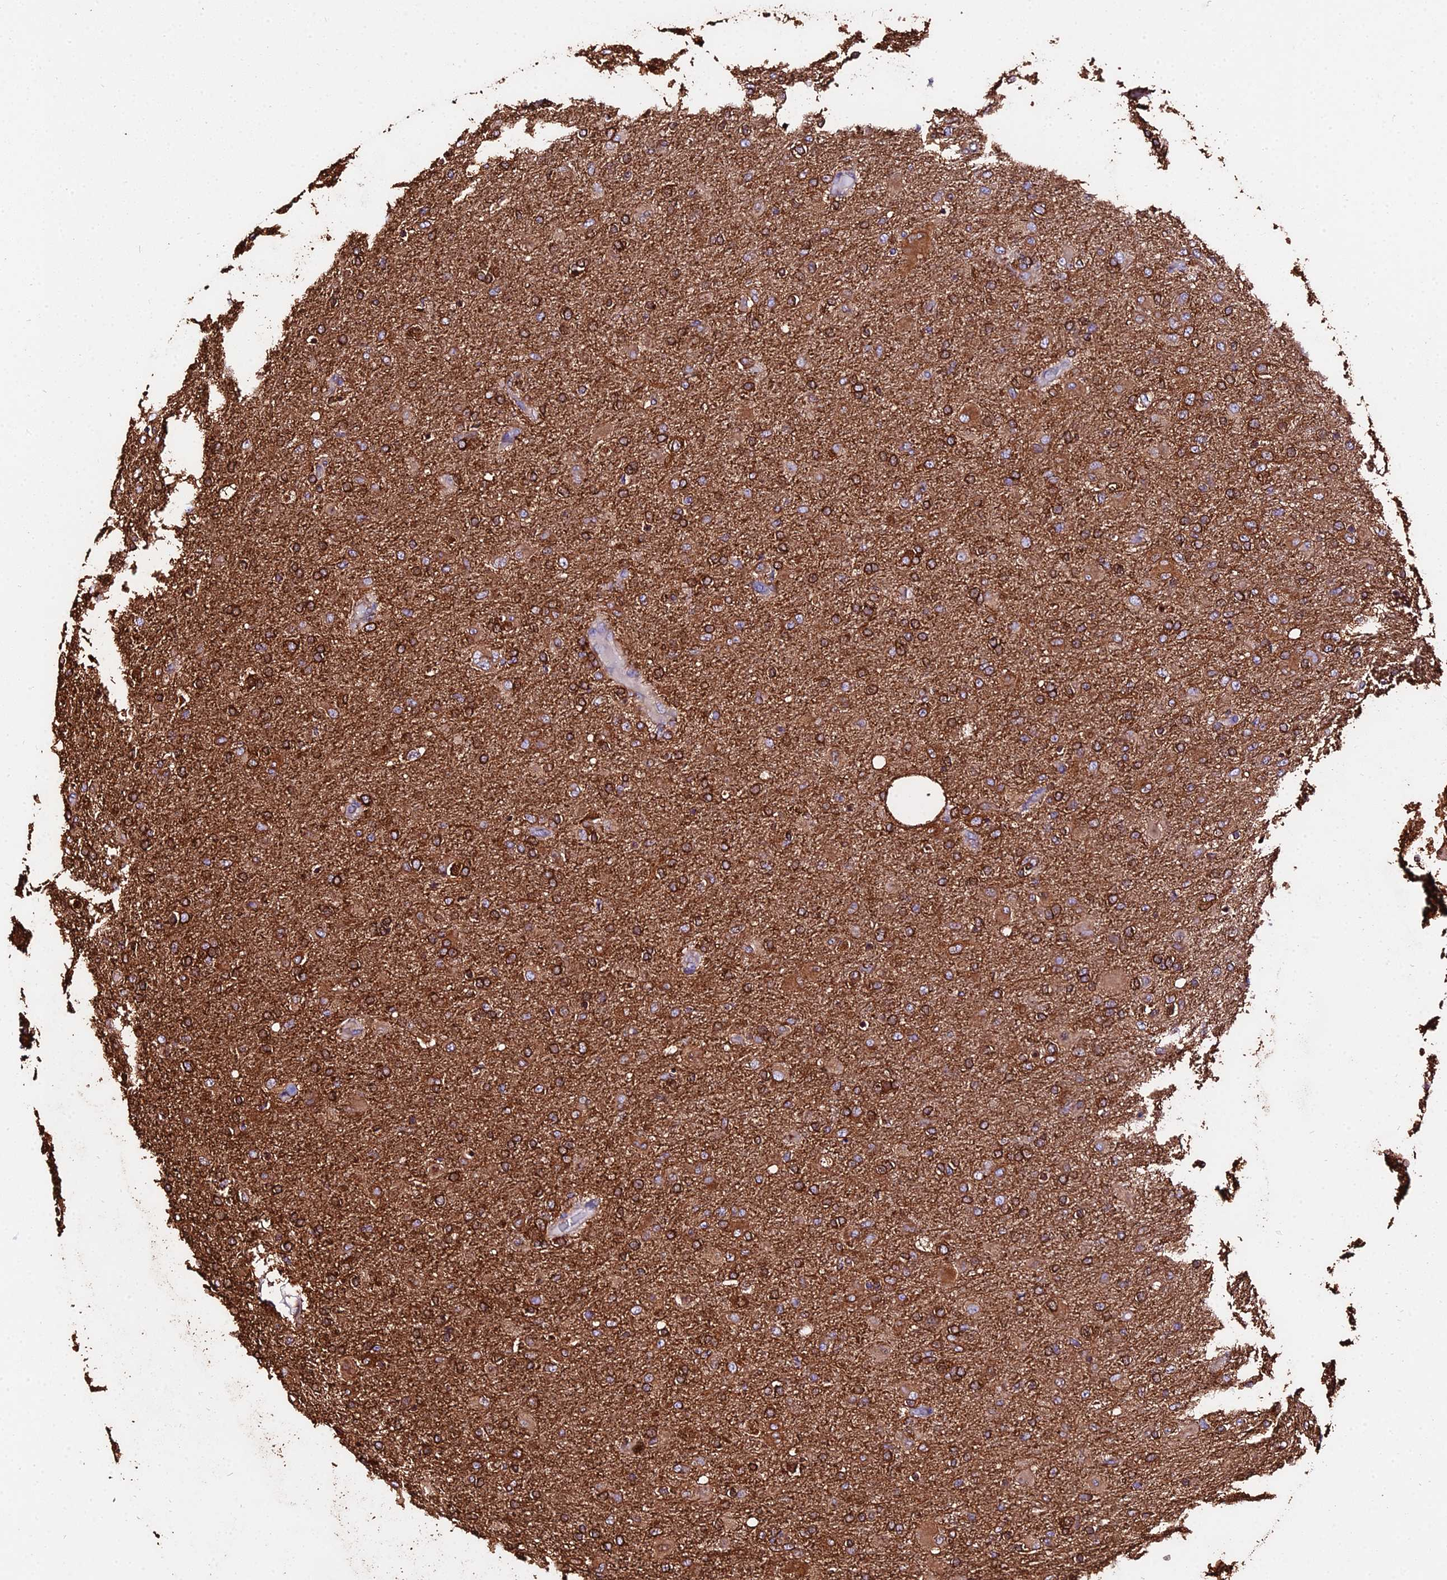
{"staining": {"intensity": "moderate", "quantity": ">75%", "location": "cytoplasmic/membranous"}, "tissue": "glioma", "cell_type": "Tumor cells", "image_type": "cancer", "snomed": [{"axis": "morphology", "description": "Glioma, malignant, Low grade"}, {"axis": "topography", "description": "Brain"}], "caption": "Immunohistochemical staining of human malignant low-grade glioma demonstrates moderate cytoplasmic/membranous protein staining in approximately >75% of tumor cells.", "gene": "TUBA3D", "patient": {"sex": "male", "age": 65}}